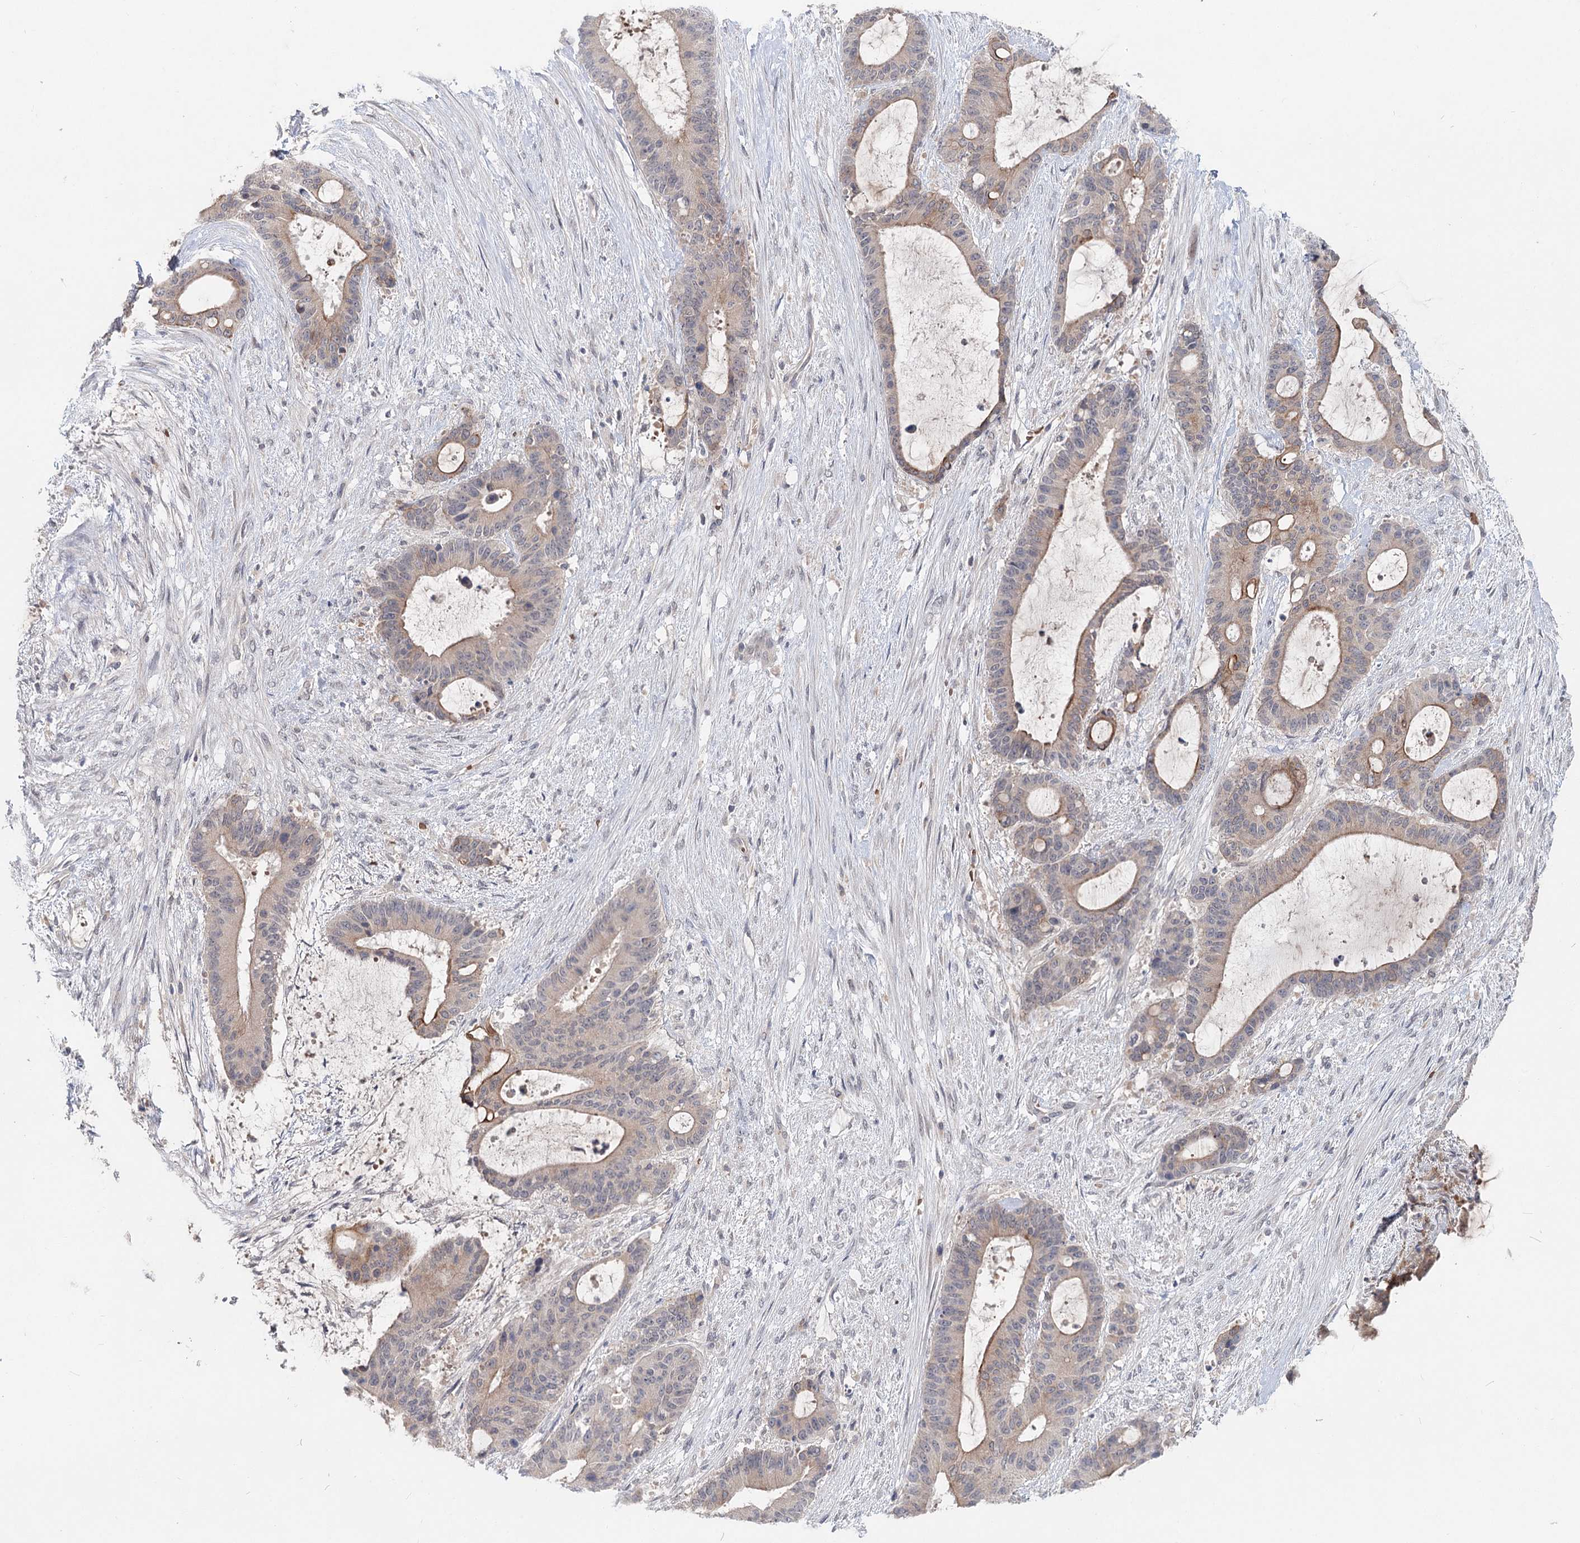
{"staining": {"intensity": "weak", "quantity": "25%-75%", "location": "cytoplasmic/membranous"}, "tissue": "liver cancer", "cell_type": "Tumor cells", "image_type": "cancer", "snomed": [{"axis": "morphology", "description": "Normal tissue, NOS"}, {"axis": "morphology", "description": "Cholangiocarcinoma"}, {"axis": "topography", "description": "Liver"}, {"axis": "topography", "description": "Peripheral nerve tissue"}], "caption": "Liver cancer (cholangiocarcinoma) stained for a protein exhibits weak cytoplasmic/membranous positivity in tumor cells. Nuclei are stained in blue.", "gene": "FBXO7", "patient": {"sex": "female", "age": 73}}